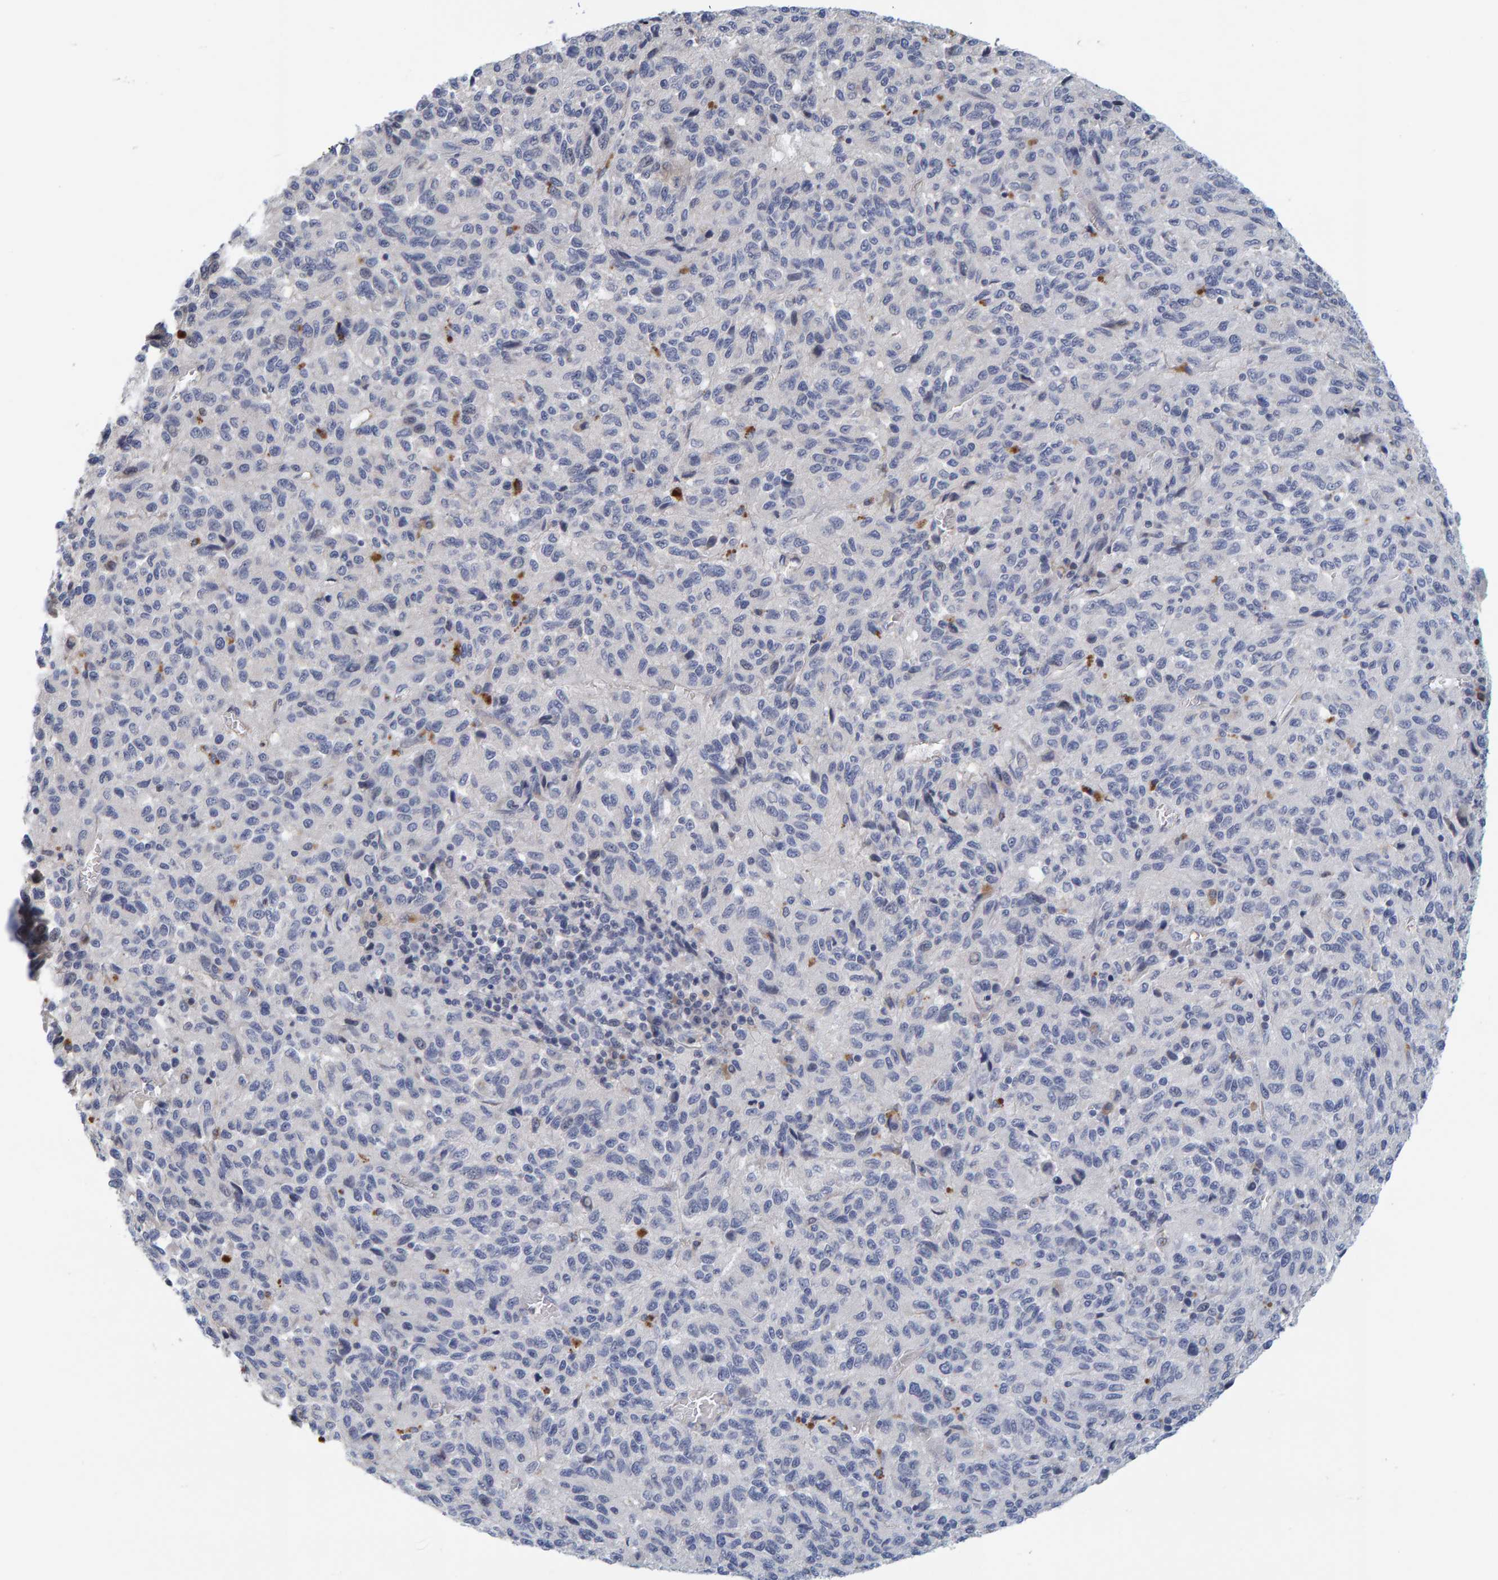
{"staining": {"intensity": "negative", "quantity": "none", "location": "none"}, "tissue": "melanoma", "cell_type": "Tumor cells", "image_type": "cancer", "snomed": [{"axis": "morphology", "description": "Malignant melanoma, Metastatic site"}, {"axis": "topography", "description": "Lung"}], "caption": "An IHC histopathology image of malignant melanoma (metastatic site) is shown. There is no staining in tumor cells of malignant melanoma (metastatic site).", "gene": "ZNF77", "patient": {"sex": "male", "age": 64}}